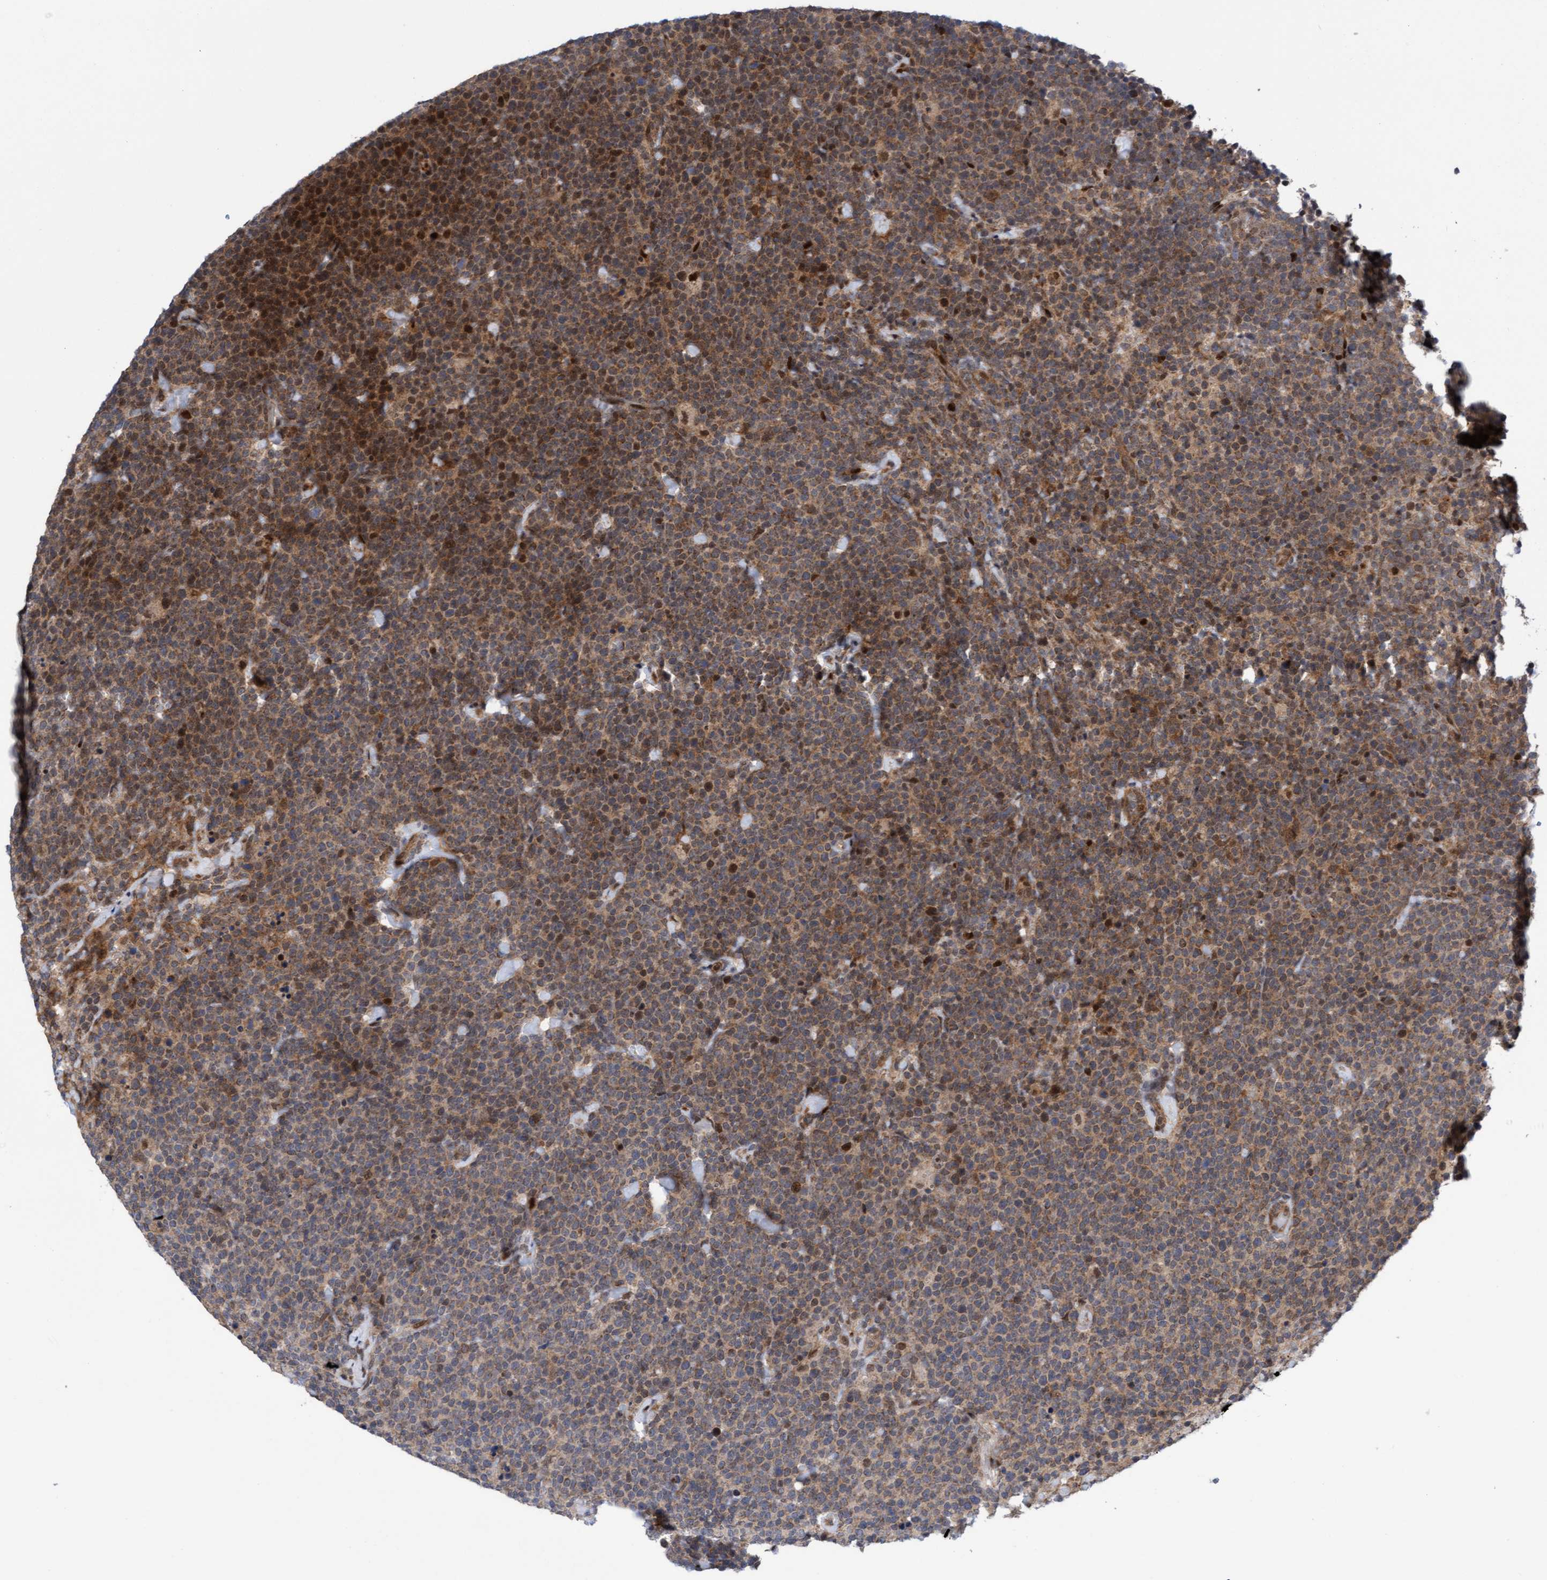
{"staining": {"intensity": "moderate", "quantity": ">75%", "location": "cytoplasmic/membranous"}, "tissue": "lymphoma", "cell_type": "Tumor cells", "image_type": "cancer", "snomed": [{"axis": "morphology", "description": "Malignant lymphoma, non-Hodgkin's type, High grade"}, {"axis": "topography", "description": "Lymph node"}], "caption": "An immunohistochemistry (IHC) image of tumor tissue is shown. Protein staining in brown shows moderate cytoplasmic/membranous positivity in lymphoma within tumor cells.", "gene": "ITFG1", "patient": {"sex": "male", "age": 61}}